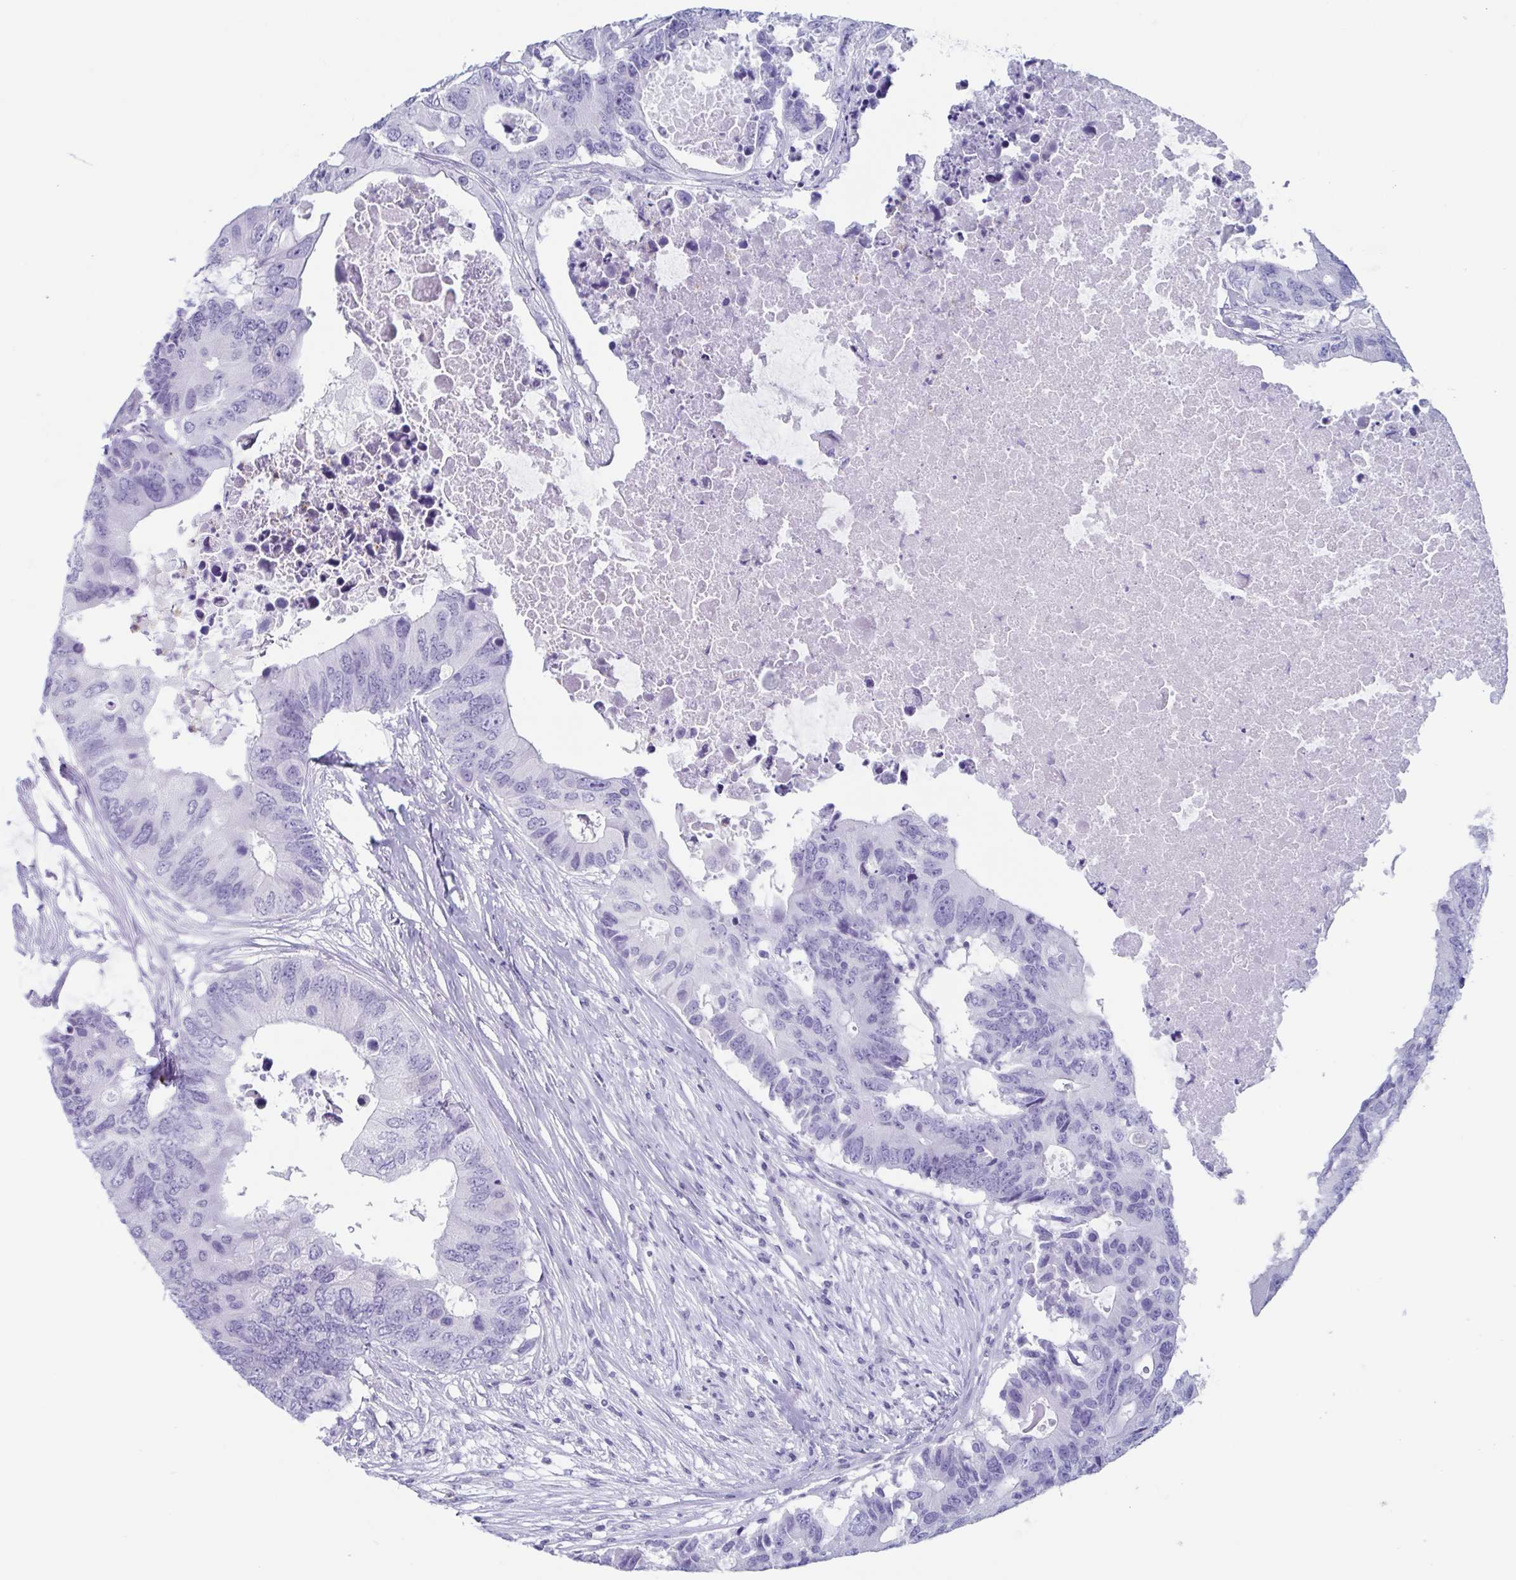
{"staining": {"intensity": "negative", "quantity": "none", "location": "none"}, "tissue": "colorectal cancer", "cell_type": "Tumor cells", "image_type": "cancer", "snomed": [{"axis": "morphology", "description": "Adenocarcinoma, NOS"}, {"axis": "topography", "description": "Colon"}], "caption": "Tumor cells show no significant staining in colorectal adenocarcinoma.", "gene": "BPI", "patient": {"sex": "male", "age": 71}}